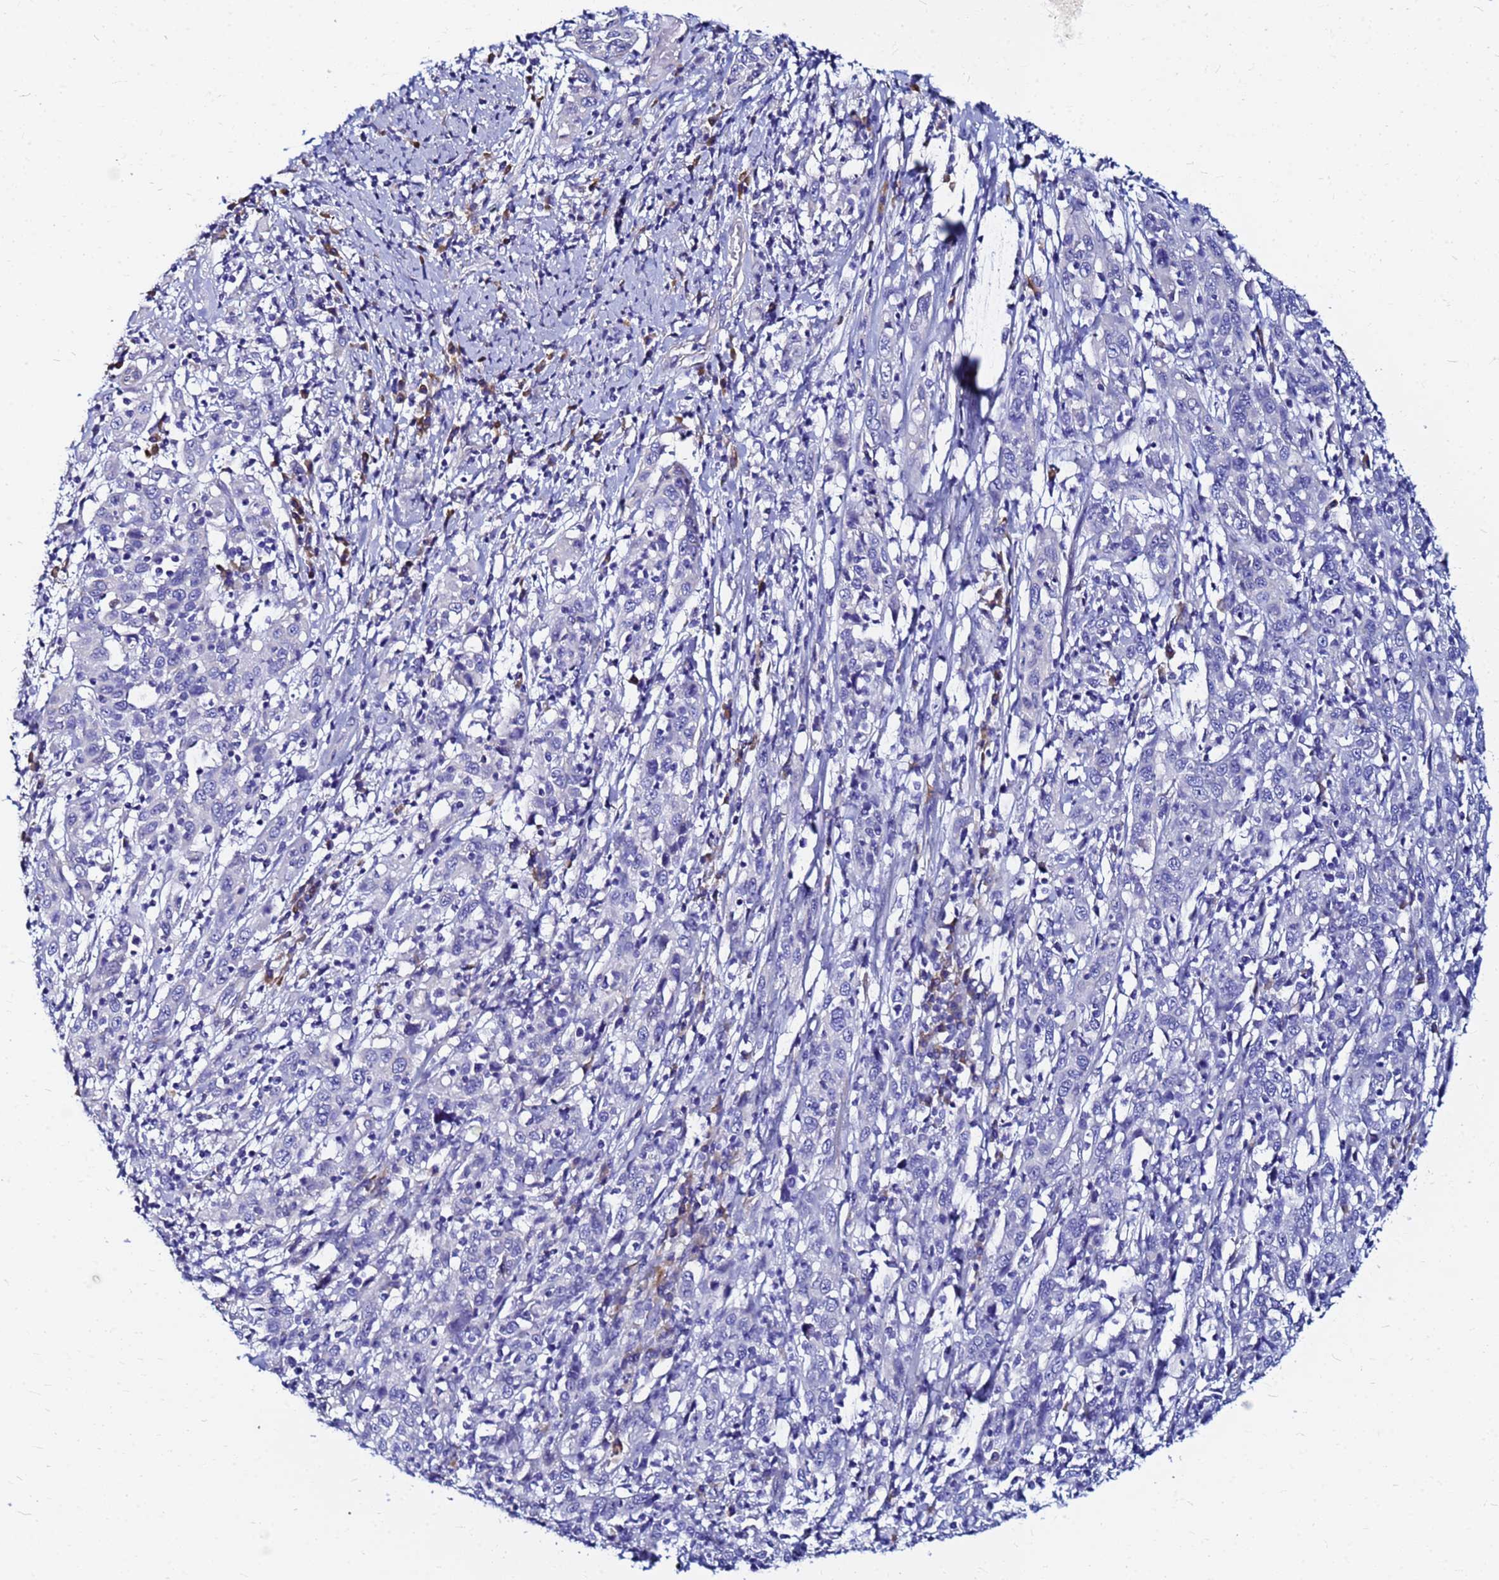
{"staining": {"intensity": "negative", "quantity": "none", "location": "none"}, "tissue": "cervical cancer", "cell_type": "Tumor cells", "image_type": "cancer", "snomed": [{"axis": "morphology", "description": "Squamous cell carcinoma, NOS"}, {"axis": "topography", "description": "Cervix"}], "caption": "Human cervical cancer (squamous cell carcinoma) stained for a protein using immunohistochemistry displays no positivity in tumor cells.", "gene": "JRKL", "patient": {"sex": "female", "age": 46}}